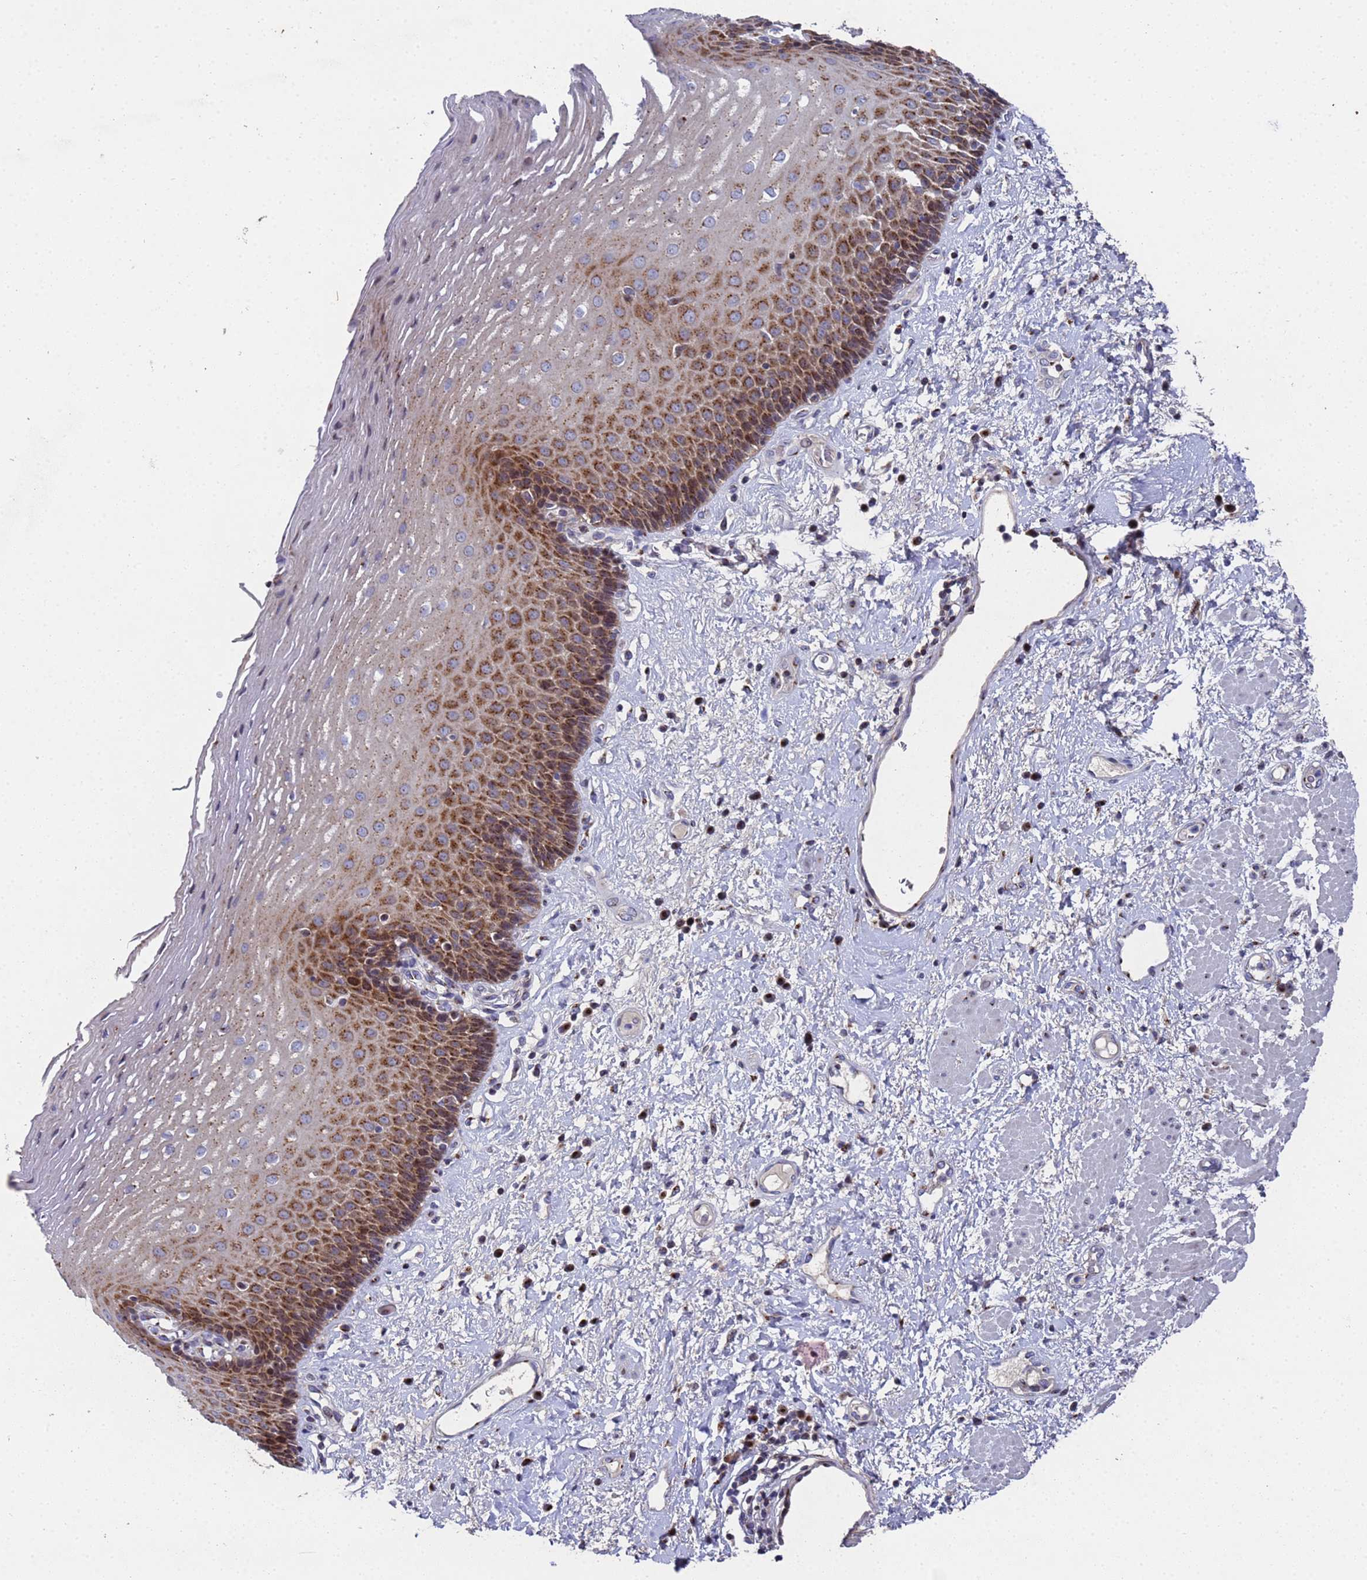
{"staining": {"intensity": "moderate", "quantity": "25%-75%", "location": "cytoplasmic/membranous"}, "tissue": "esophagus", "cell_type": "Squamous epithelial cells", "image_type": "normal", "snomed": [{"axis": "morphology", "description": "Normal tissue, NOS"}, {"axis": "morphology", "description": "Adenocarcinoma, NOS"}, {"axis": "topography", "description": "Esophagus"}], "caption": "A brown stain labels moderate cytoplasmic/membranous expression of a protein in squamous epithelial cells of benign esophagus. Nuclei are stained in blue.", "gene": "NSUN6", "patient": {"sex": "male", "age": 62}}